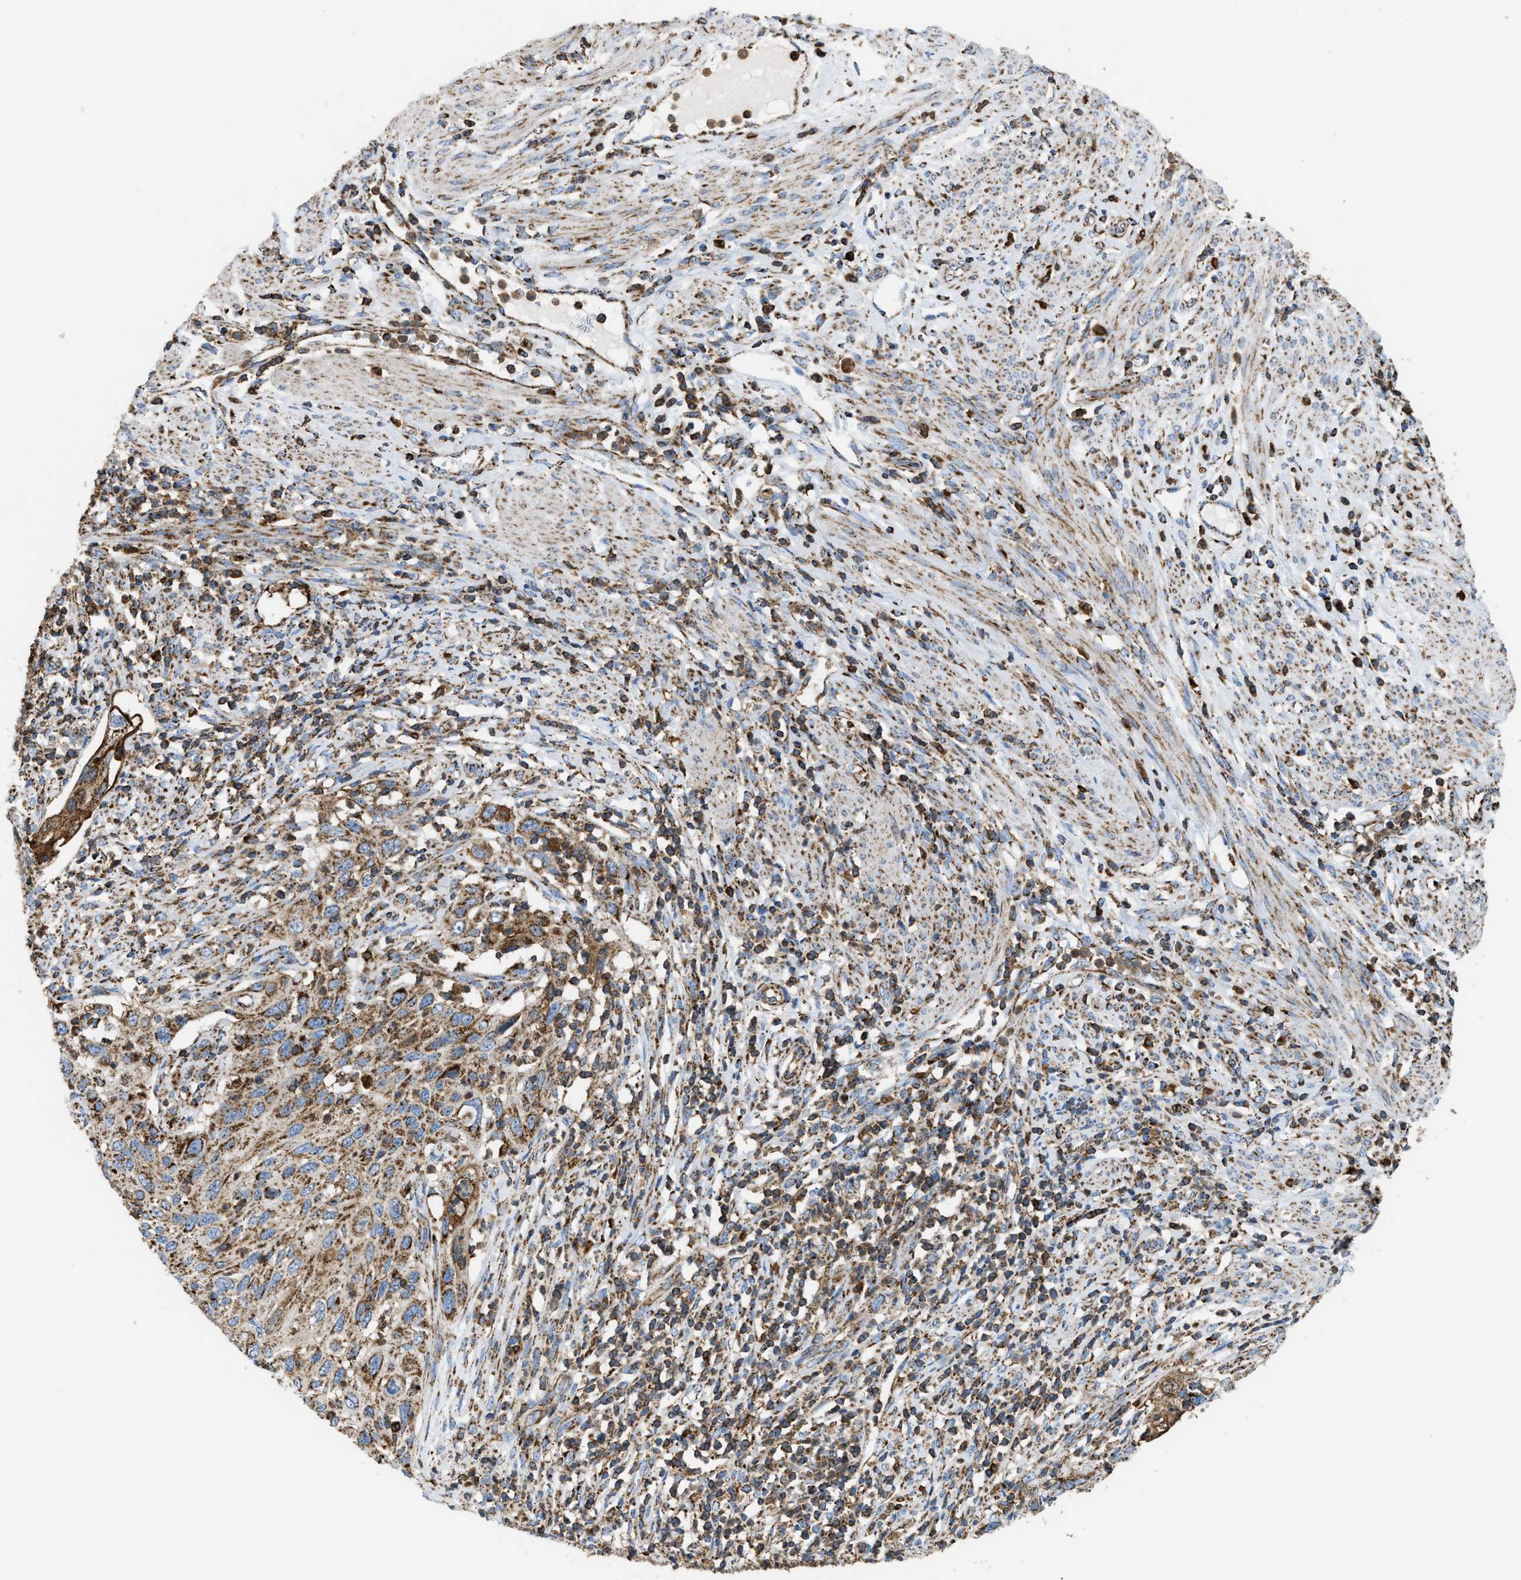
{"staining": {"intensity": "moderate", "quantity": ">75%", "location": "cytoplasmic/membranous"}, "tissue": "cervical cancer", "cell_type": "Tumor cells", "image_type": "cancer", "snomed": [{"axis": "morphology", "description": "Squamous cell carcinoma, NOS"}, {"axis": "topography", "description": "Cervix"}], "caption": "The micrograph shows a brown stain indicating the presence of a protein in the cytoplasmic/membranous of tumor cells in cervical cancer (squamous cell carcinoma).", "gene": "ECHS1", "patient": {"sex": "female", "age": 70}}